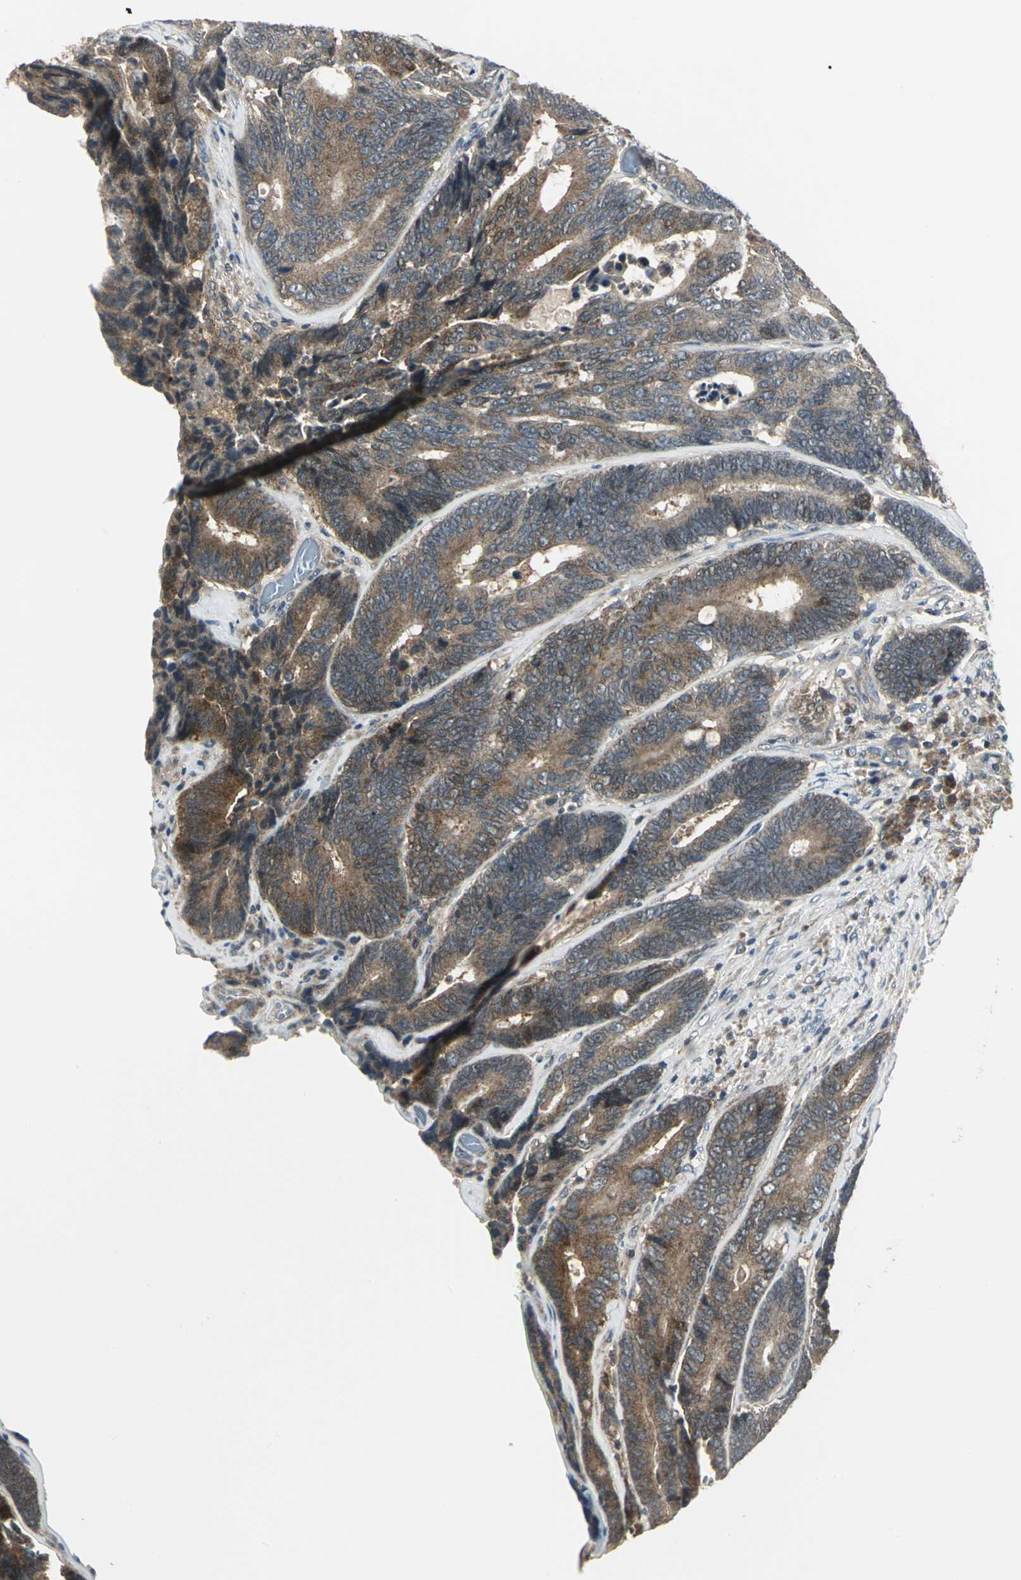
{"staining": {"intensity": "moderate", "quantity": ">75%", "location": "cytoplasmic/membranous"}, "tissue": "colorectal cancer", "cell_type": "Tumor cells", "image_type": "cancer", "snomed": [{"axis": "morphology", "description": "Adenocarcinoma, NOS"}, {"axis": "topography", "description": "Colon"}], "caption": "Immunohistochemistry image of neoplastic tissue: colorectal adenocarcinoma stained using IHC displays medium levels of moderate protein expression localized specifically in the cytoplasmic/membranous of tumor cells, appearing as a cytoplasmic/membranous brown color.", "gene": "MAPK8IP3", "patient": {"sex": "female", "age": 78}}